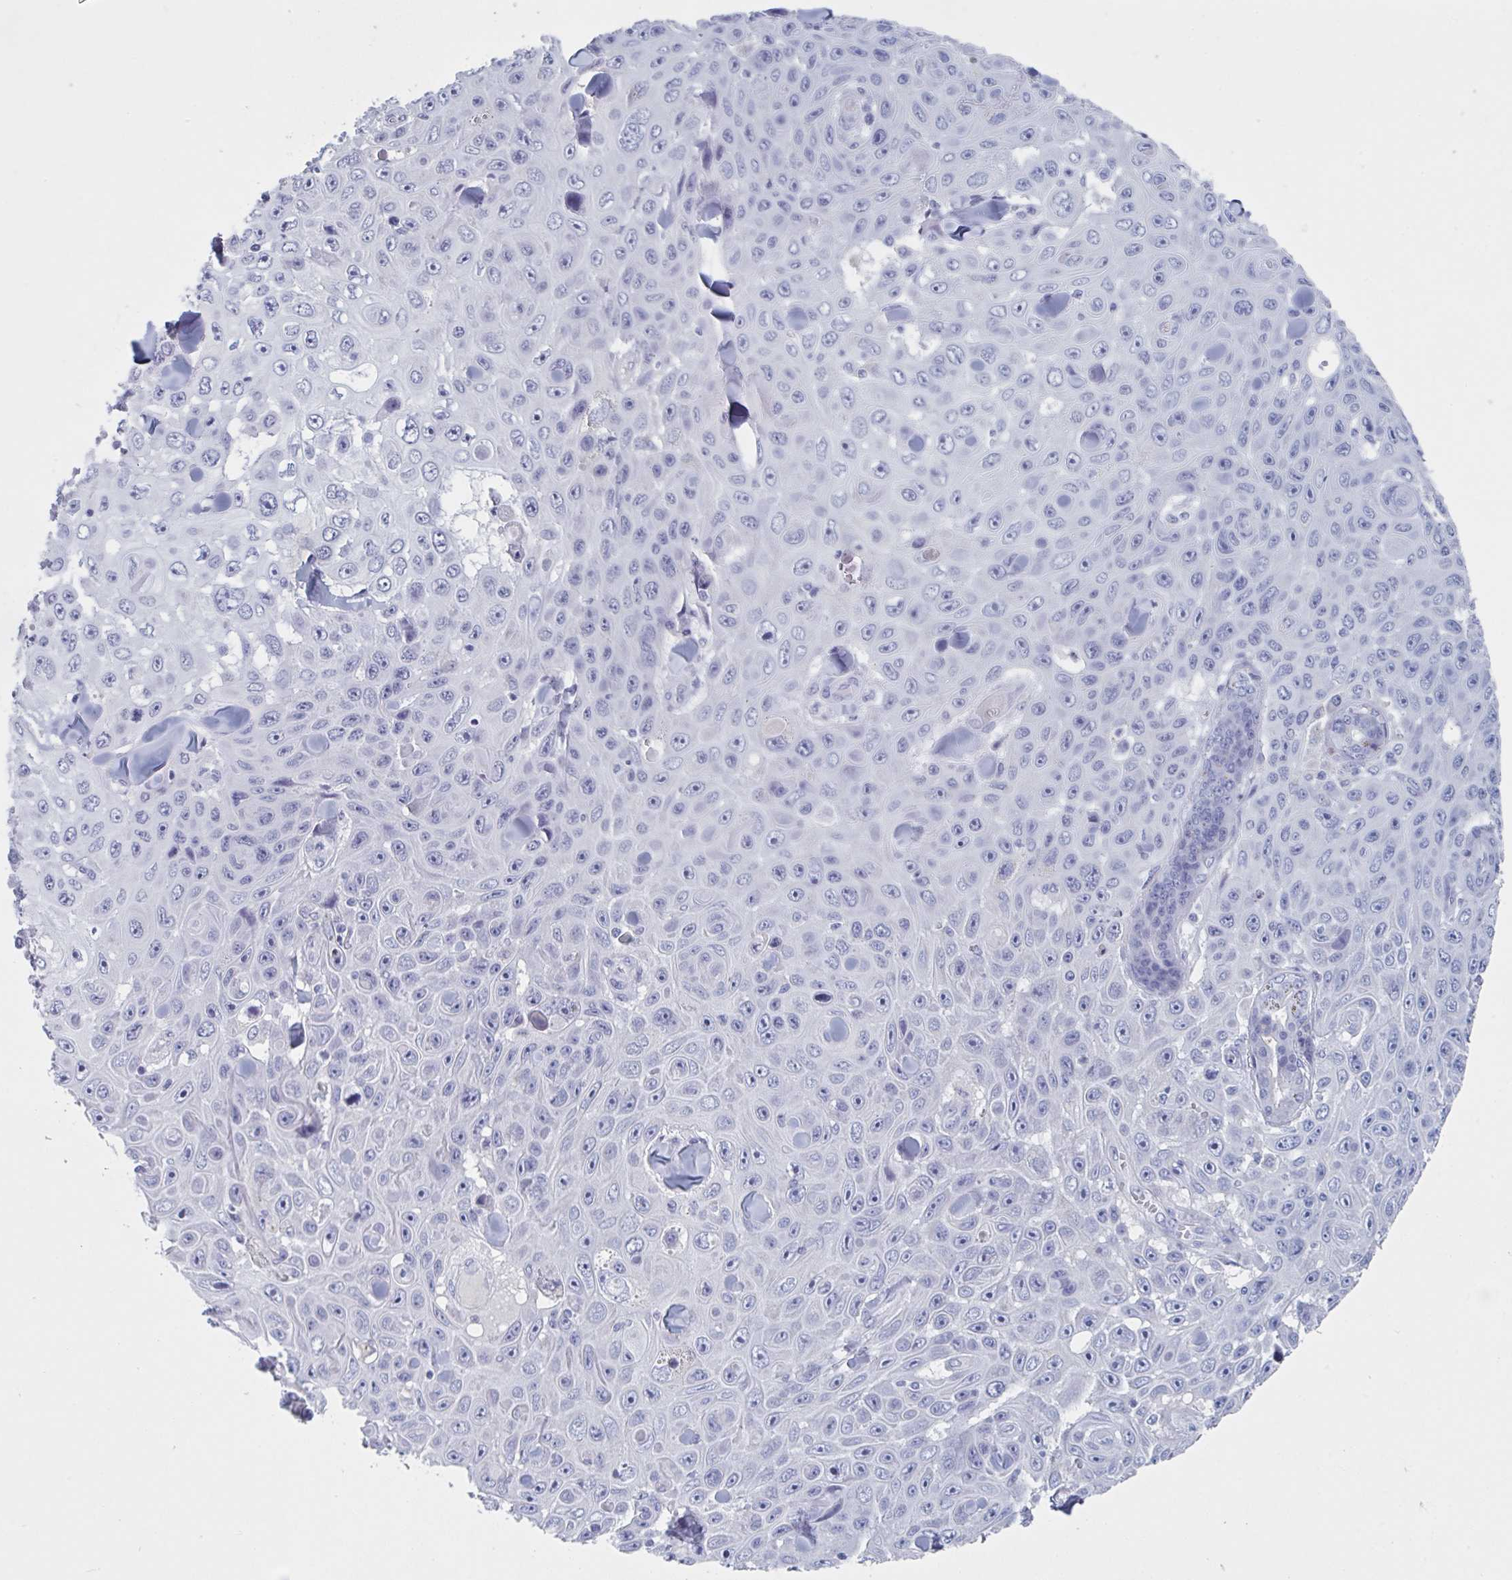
{"staining": {"intensity": "negative", "quantity": "none", "location": "none"}, "tissue": "skin cancer", "cell_type": "Tumor cells", "image_type": "cancer", "snomed": [{"axis": "morphology", "description": "Squamous cell carcinoma, NOS"}, {"axis": "topography", "description": "Skin"}], "caption": "Tumor cells show no significant protein staining in skin squamous cell carcinoma.", "gene": "NDUFC2", "patient": {"sex": "male", "age": 82}}